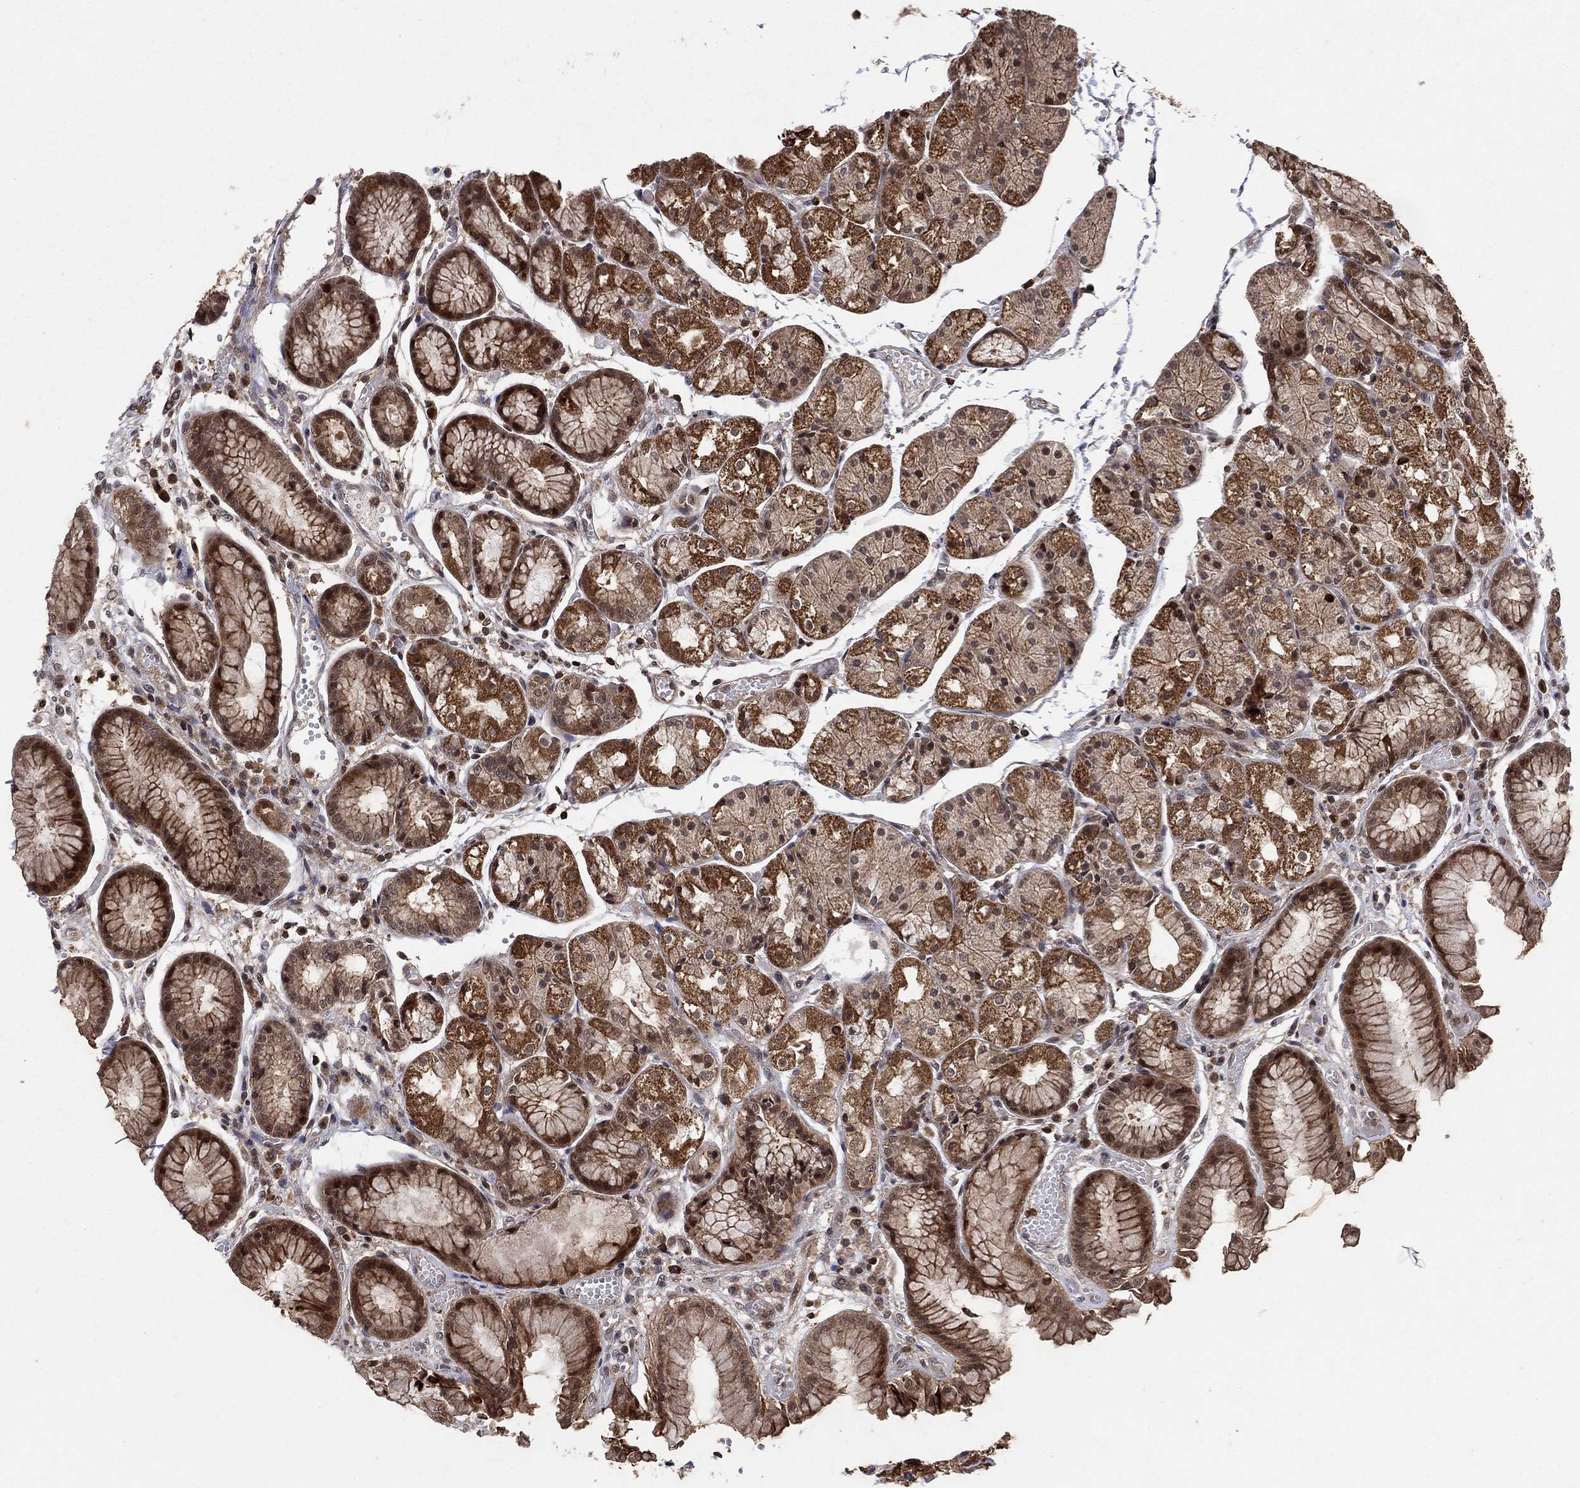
{"staining": {"intensity": "strong", "quantity": "25%-75%", "location": "cytoplasmic/membranous,nuclear"}, "tissue": "stomach", "cell_type": "Glandular cells", "image_type": "normal", "snomed": [{"axis": "morphology", "description": "Normal tissue, NOS"}, {"axis": "topography", "description": "Stomach, upper"}], "caption": "IHC histopathology image of unremarkable stomach stained for a protein (brown), which reveals high levels of strong cytoplasmic/membranous,nuclear staining in approximately 25%-75% of glandular cells.", "gene": "CCDC66", "patient": {"sex": "male", "age": 72}}